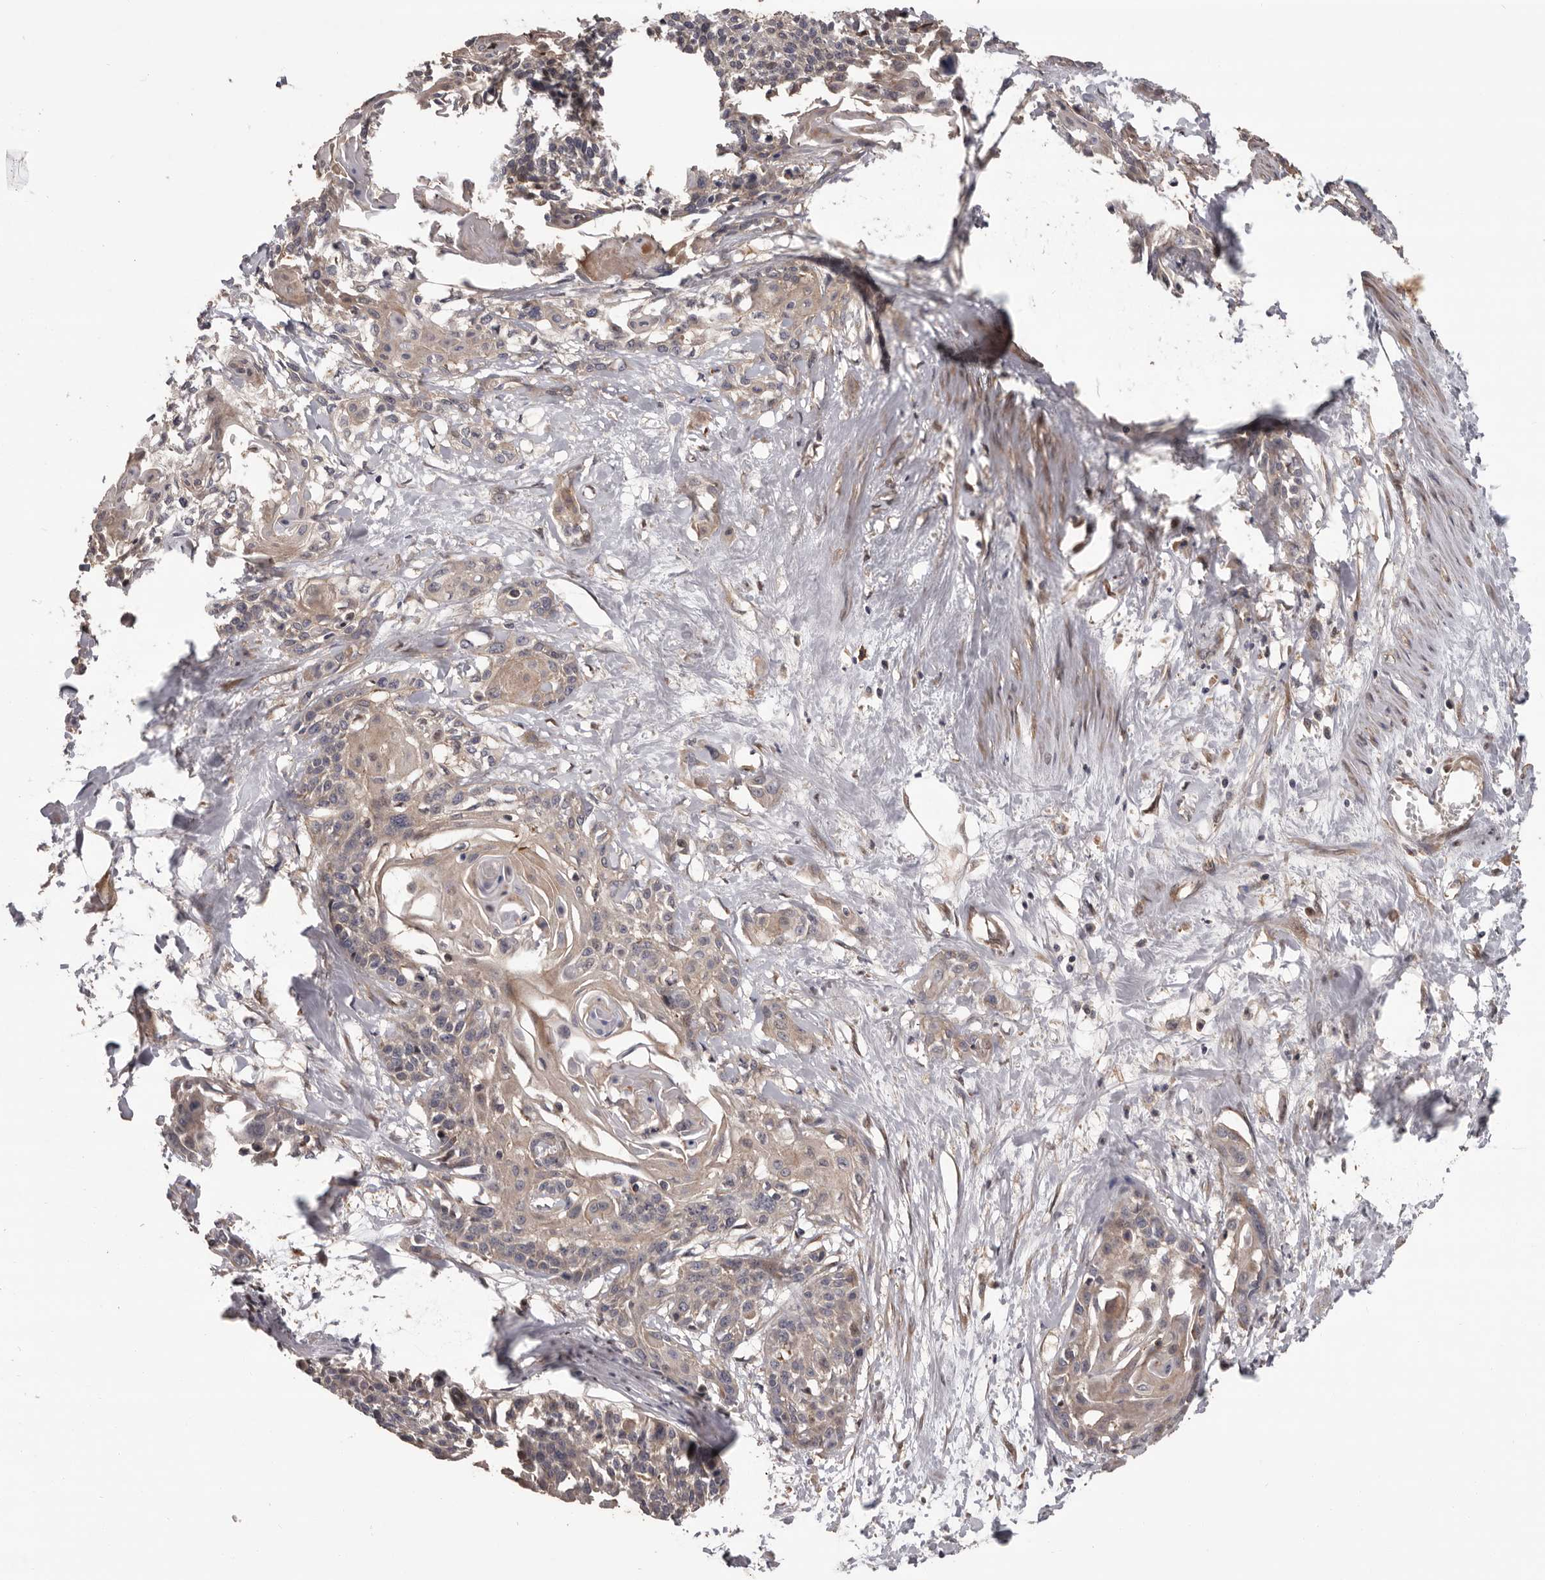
{"staining": {"intensity": "weak", "quantity": "<25%", "location": "cytoplasmic/membranous"}, "tissue": "cervical cancer", "cell_type": "Tumor cells", "image_type": "cancer", "snomed": [{"axis": "morphology", "description": "Squamous cell carcinoma, NOS"}, {"axis": "topography", "description": "Cervix"}], "caption": "Protein analysis of cervical cancer exhibits no significant positivity in tumor cells.", "gene": "PRKD1", "patient": {"sex": "female", "age": 57}}